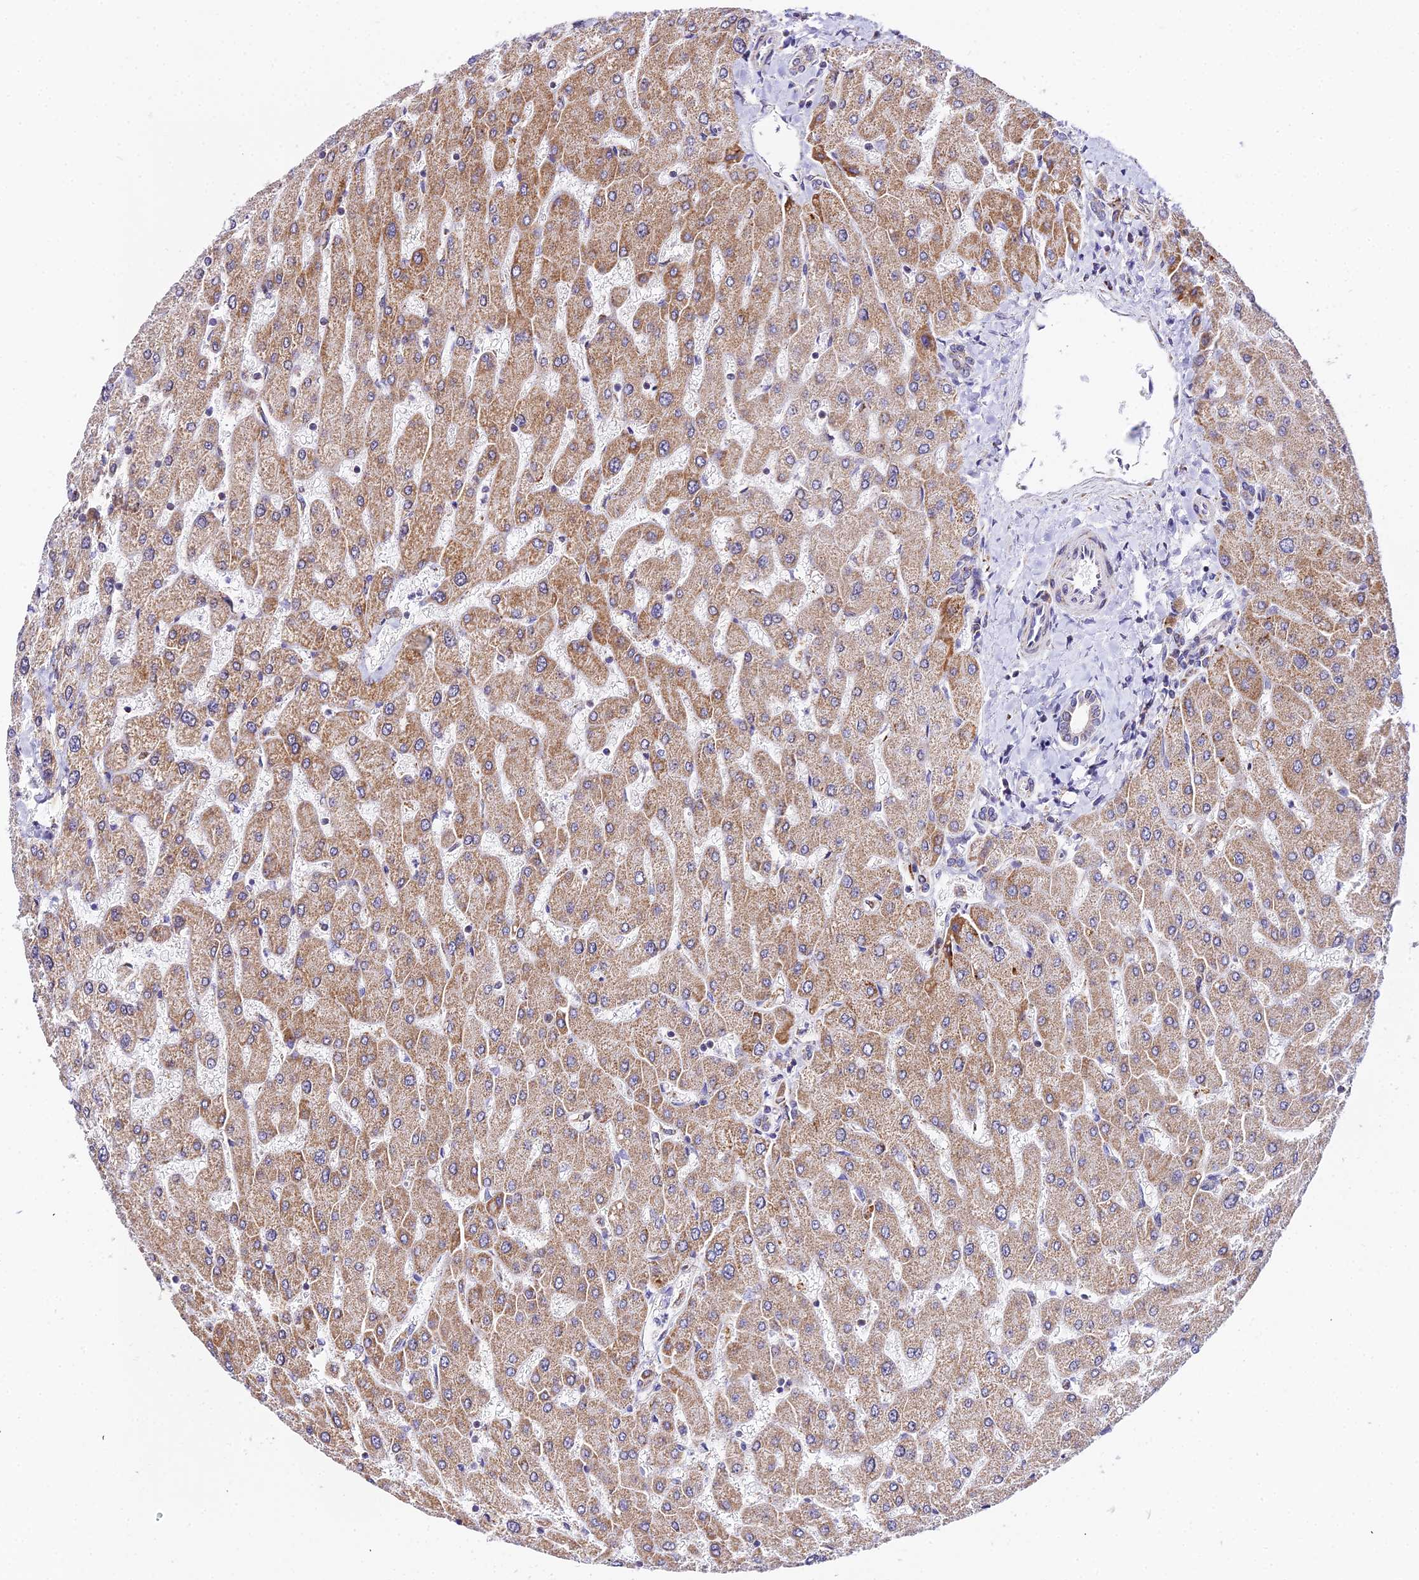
{"staining": {"intensity": "weak", "quantity": "25%-75%", "location": "cytoplasmic/membranous"}, "tissue": "liver", "cell_type": "Cholangiocytes", "image_type": "normal", "snomed": [{"axis": "morphology", "description": "Normal tissue, NOS"}, {"axis": "topography", "description": "Liver"}], "caption": "Weak cytoplasmic/membranous staining is present in approximately 25%-75% of cholangiocytes in normal liver. (IHC, brightfield microscopy, high magnification).", "gene": "ATP5PB", "patient": {"sex": "male", "age": 55}}